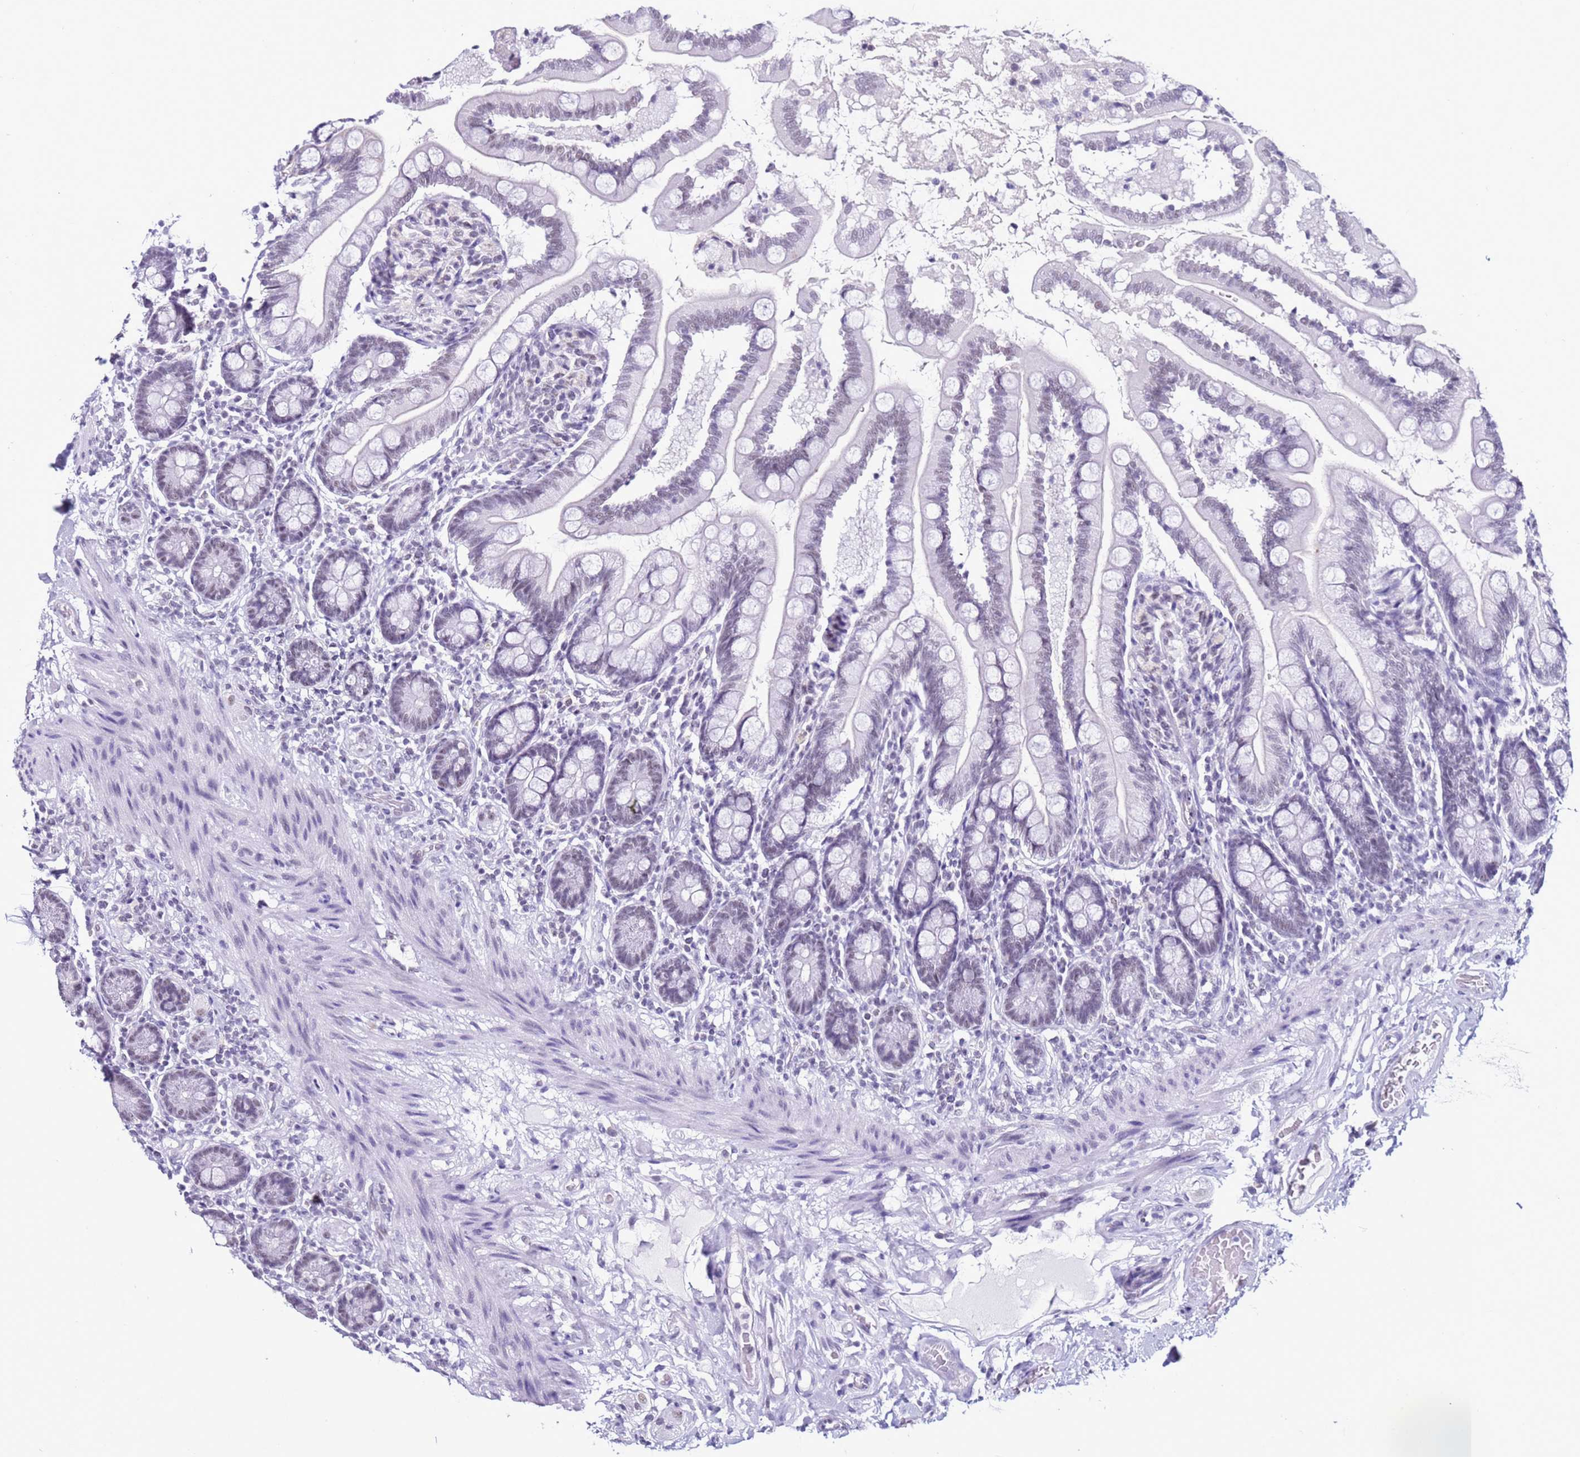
{"staining": {"intensity": "negative", "quantity": "none", "location": "none"}, "tissue": "small intestine", "cell_type": "Glandular cells", "image_type": "normal", "snomed": [{"axis": "morphology", "description": "Normal tissue, NOS"}, {"axis": "topography", "description": "Small intestine"}], "caption": "Glandular cells show no significant positivity in unremarkable small intestine. (Stains: DAB (3,3'-diaminobenzidine) immunohistochemistry with hematoxylin counter stain, Microscopy: brightfield microscopy at high magnification).", "gene": "DHX15", "patient": {"sex": "female", "age": 64}}